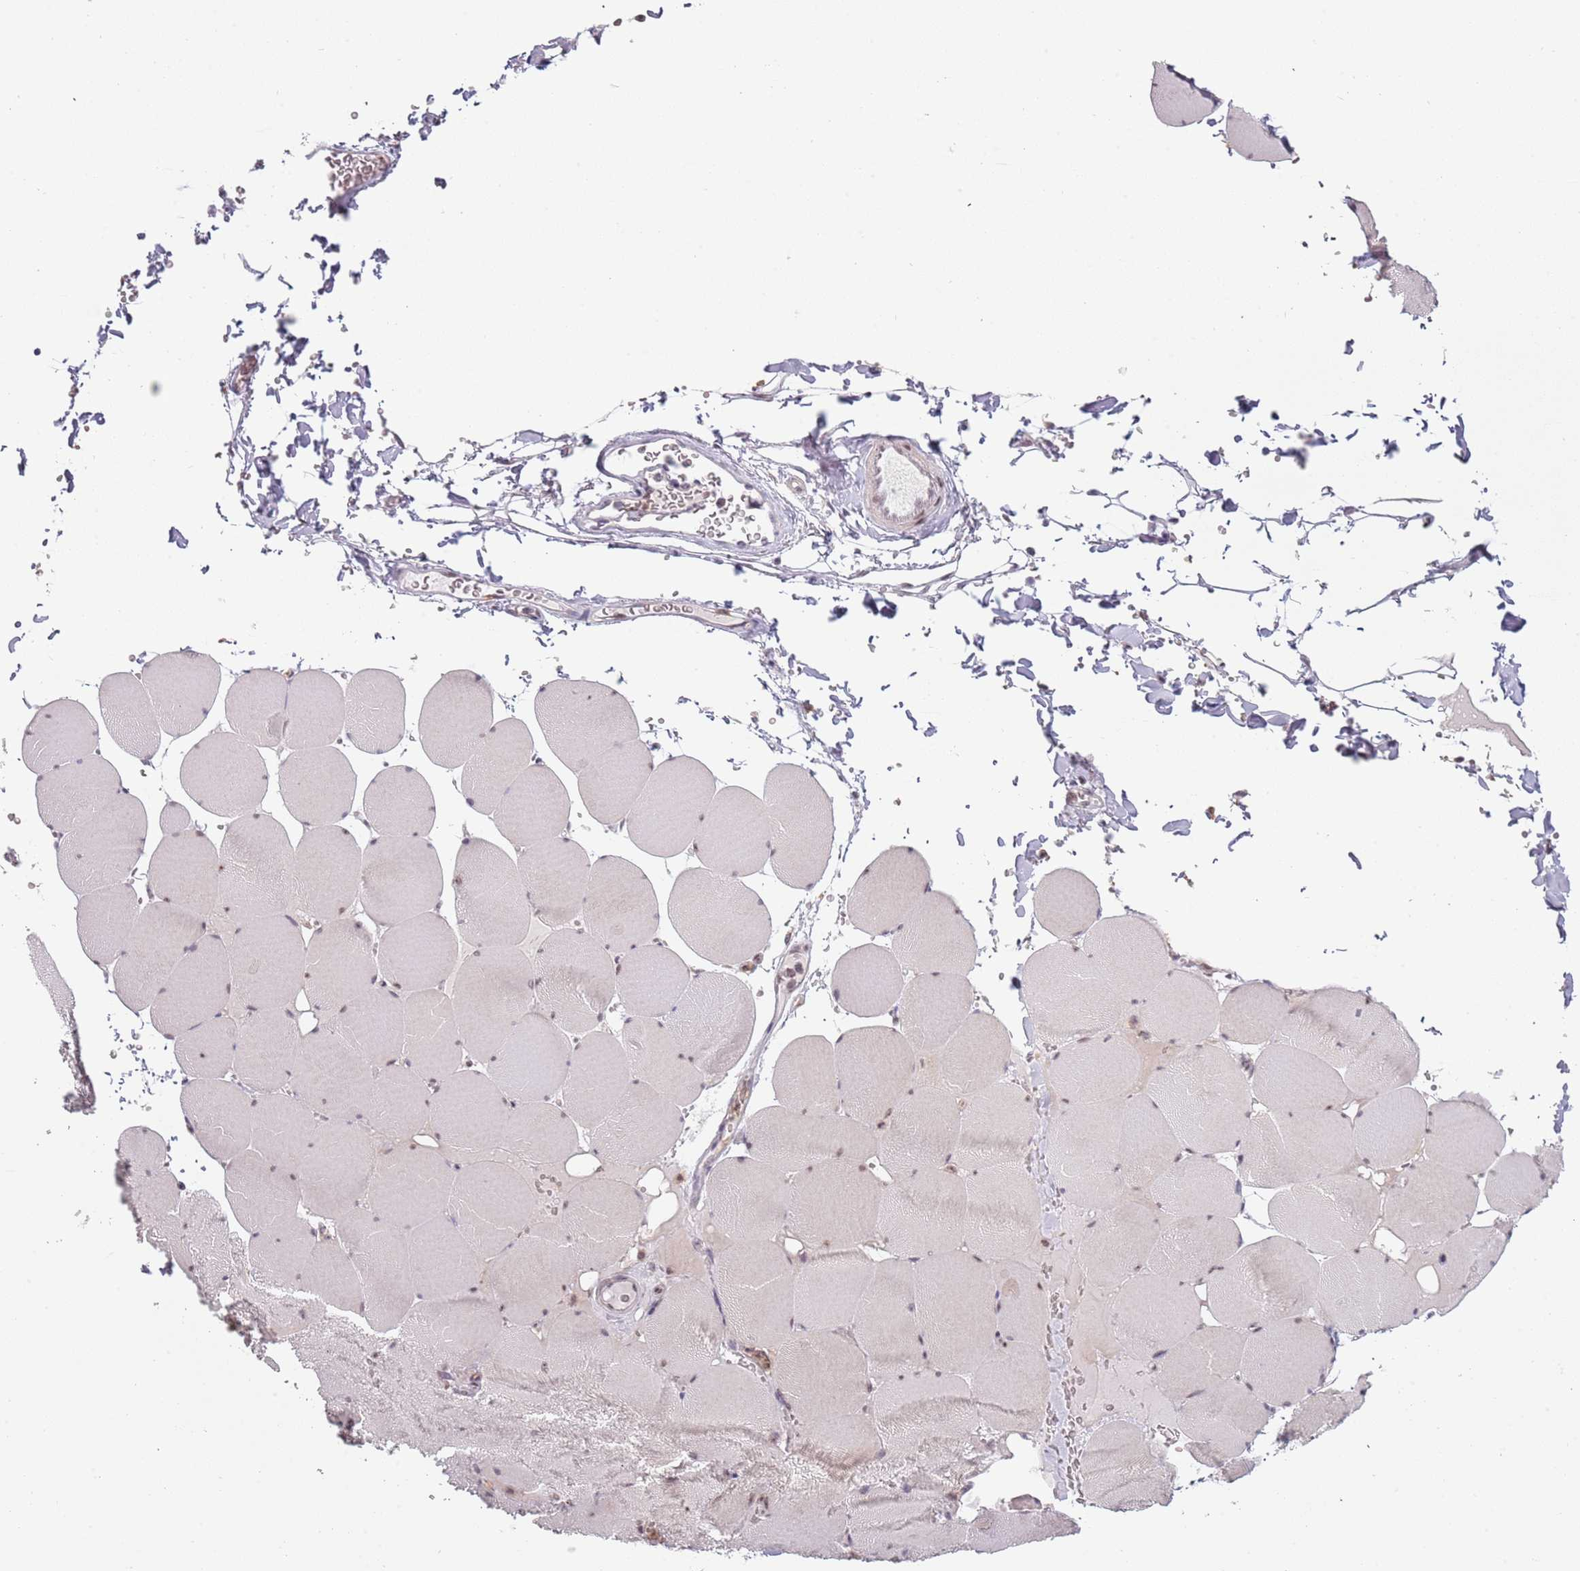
{"staining": {"intensity": "weak", "quantity": "25%-75%", "location": "cytoplasmic/membranous"}, "tissue": "skeletal muscle", "cell_type": "Myocytes", "image_type": "normal", "snomed": [{"axis": "morphology", "description": "Normal tissue, NOS"}, {"axis": "topography", "description": "Skeletal muscle"}, {"axis": "topography", "description": "Head-Neck"}], "caption": "Immunohistochemistry micrograph of benign human skeletal muscle stained for a protein (brown), which shows low levels of weak cytoplasmic/membranous positivity in approximately 25%-75% of myocytes.", "gene": "REXO4", "patient": {"sex": "male", "age": 66}}